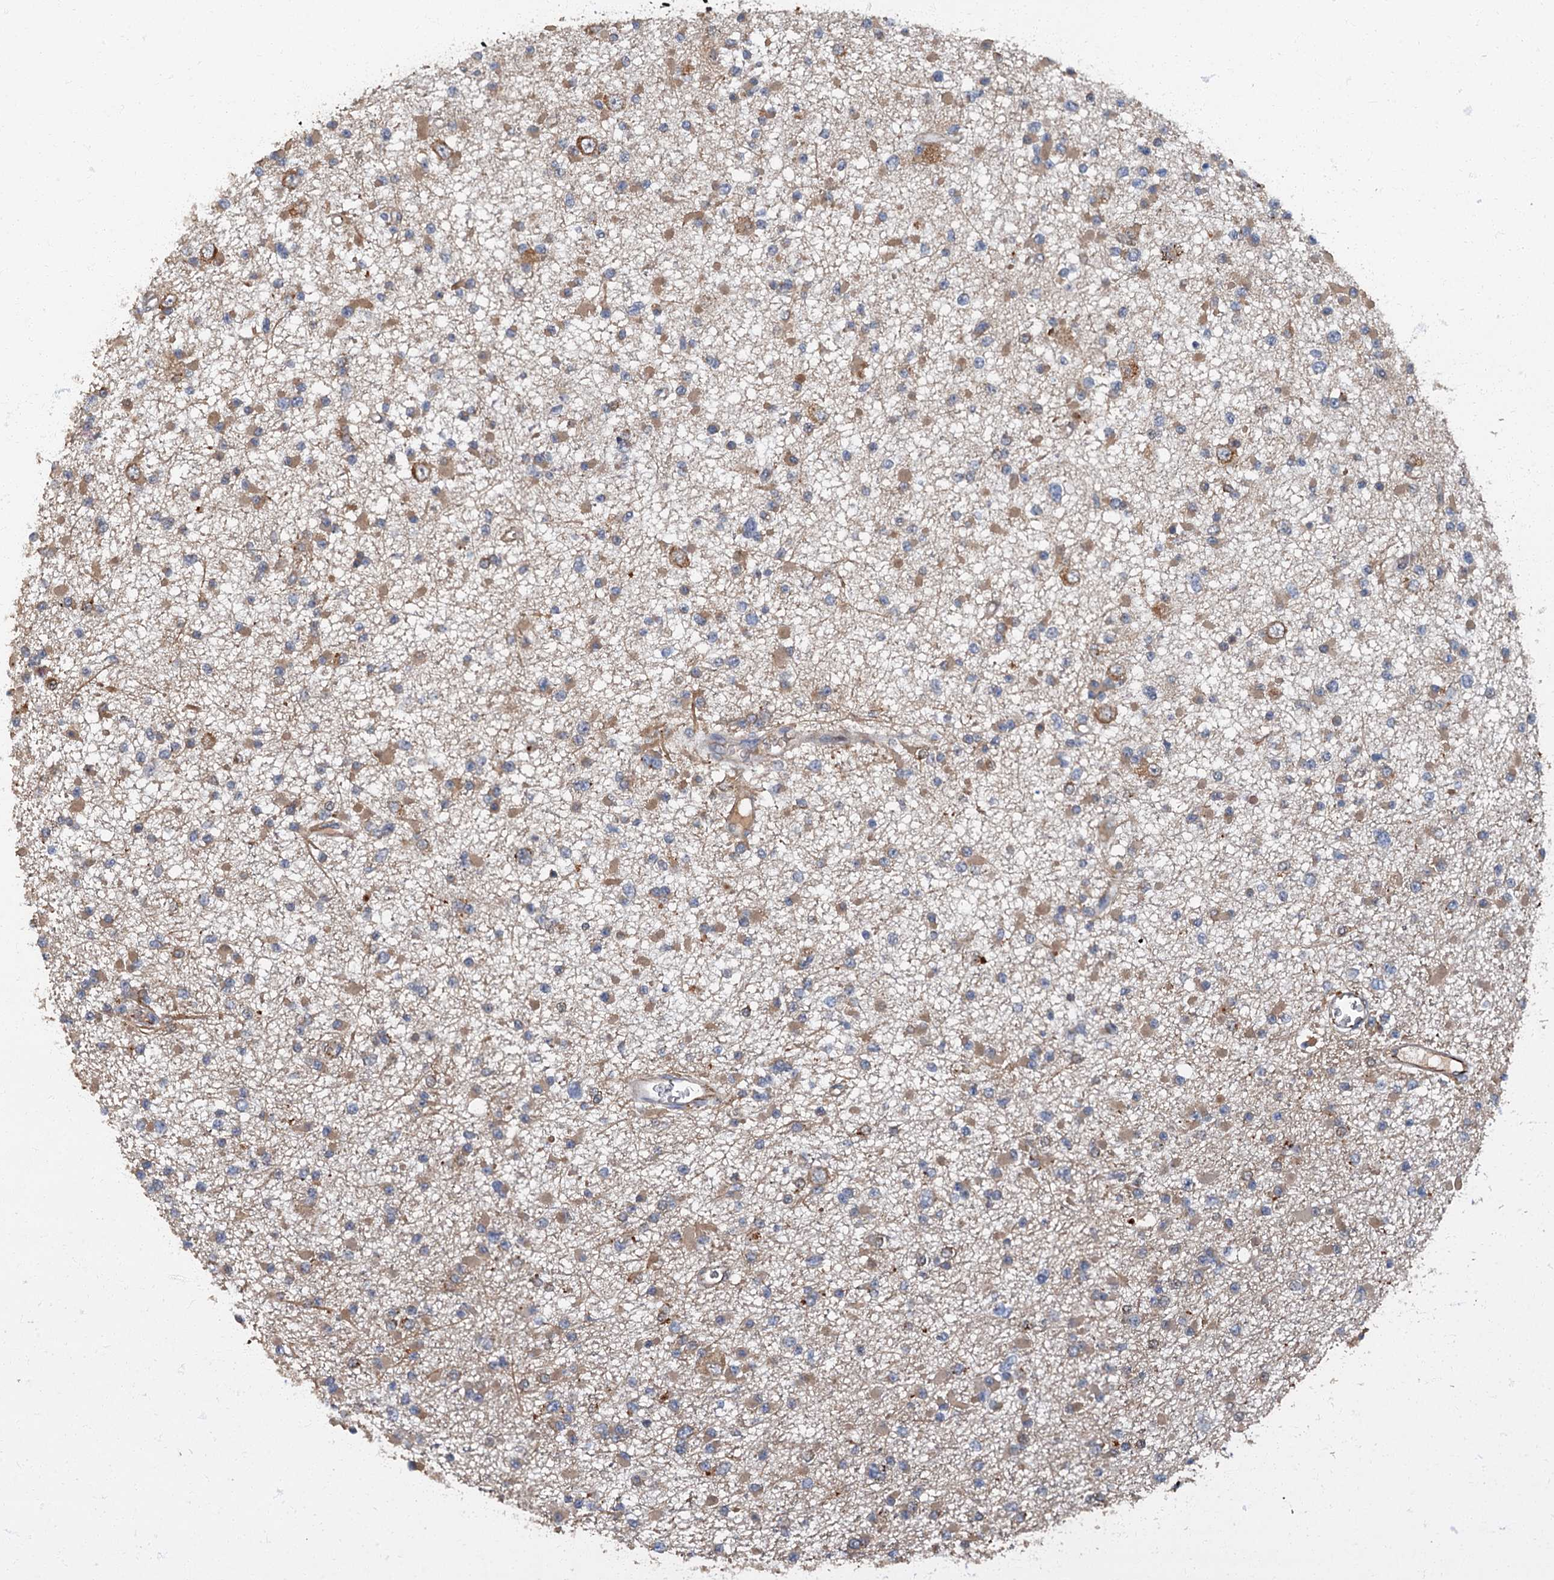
{"staining": {"intensity": "moderate", "quantity": ">75%", "location": "cytoplasmic/membranous"}, "tissue": "glioma", "cell_type": "Tumor cells", "image_type": "cancer", "snomed": [{"axis": "morphology", "description": "Glioma, malignant, Low grade"}, {"axis": "topography", "description": "Brain"}], "caption": "Protein staining of glioma tissue exhibits moderate cytoplasmic/membranous staining in approximately >75% of tumor cells.", "gene": "ARL11", "patient": {"sex": "female", "age": 22}}